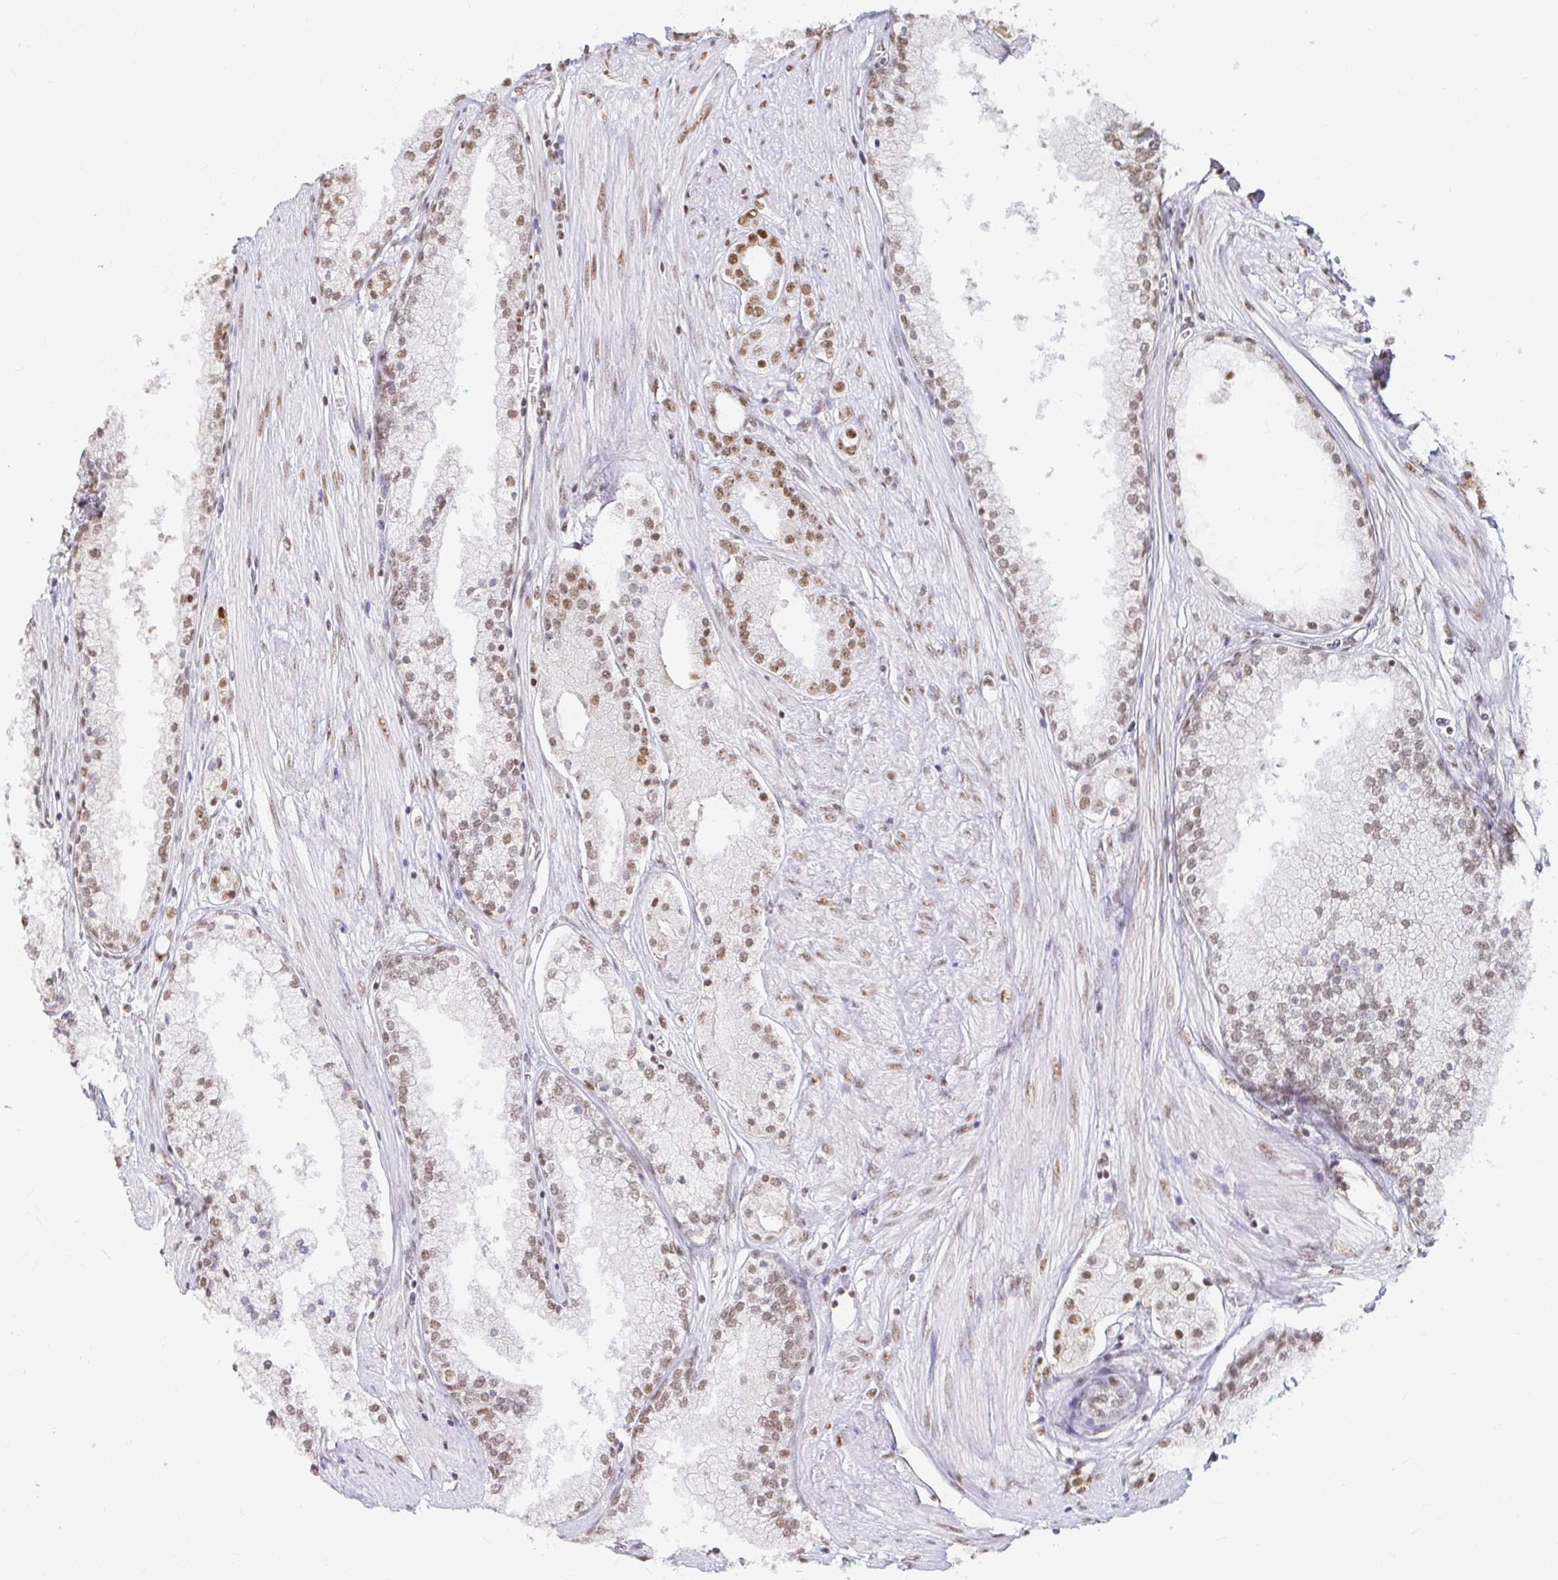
{"staining": {"intensity": "moderate", "quantity": ">75%", "location": "nuclear"}, "tissue": "prostate cancer", "cell_type": "Tumor cells", "image_type": "cancer", "snomed": [{"axis": "morphology", "description": "Adenocarcinoma, High grade"}, {"axis": "topography", "description": "Prostate"}], "caption": "Tumor cells demonstrate moderate nuclear expression in about >75% of cells in prostate high-grade adenocarcinoma. (Brightfield microscopy of DAB IHC at high magnification).", "gene": "HNRNPU", "patient": {"sex": "male", "age": 66}}